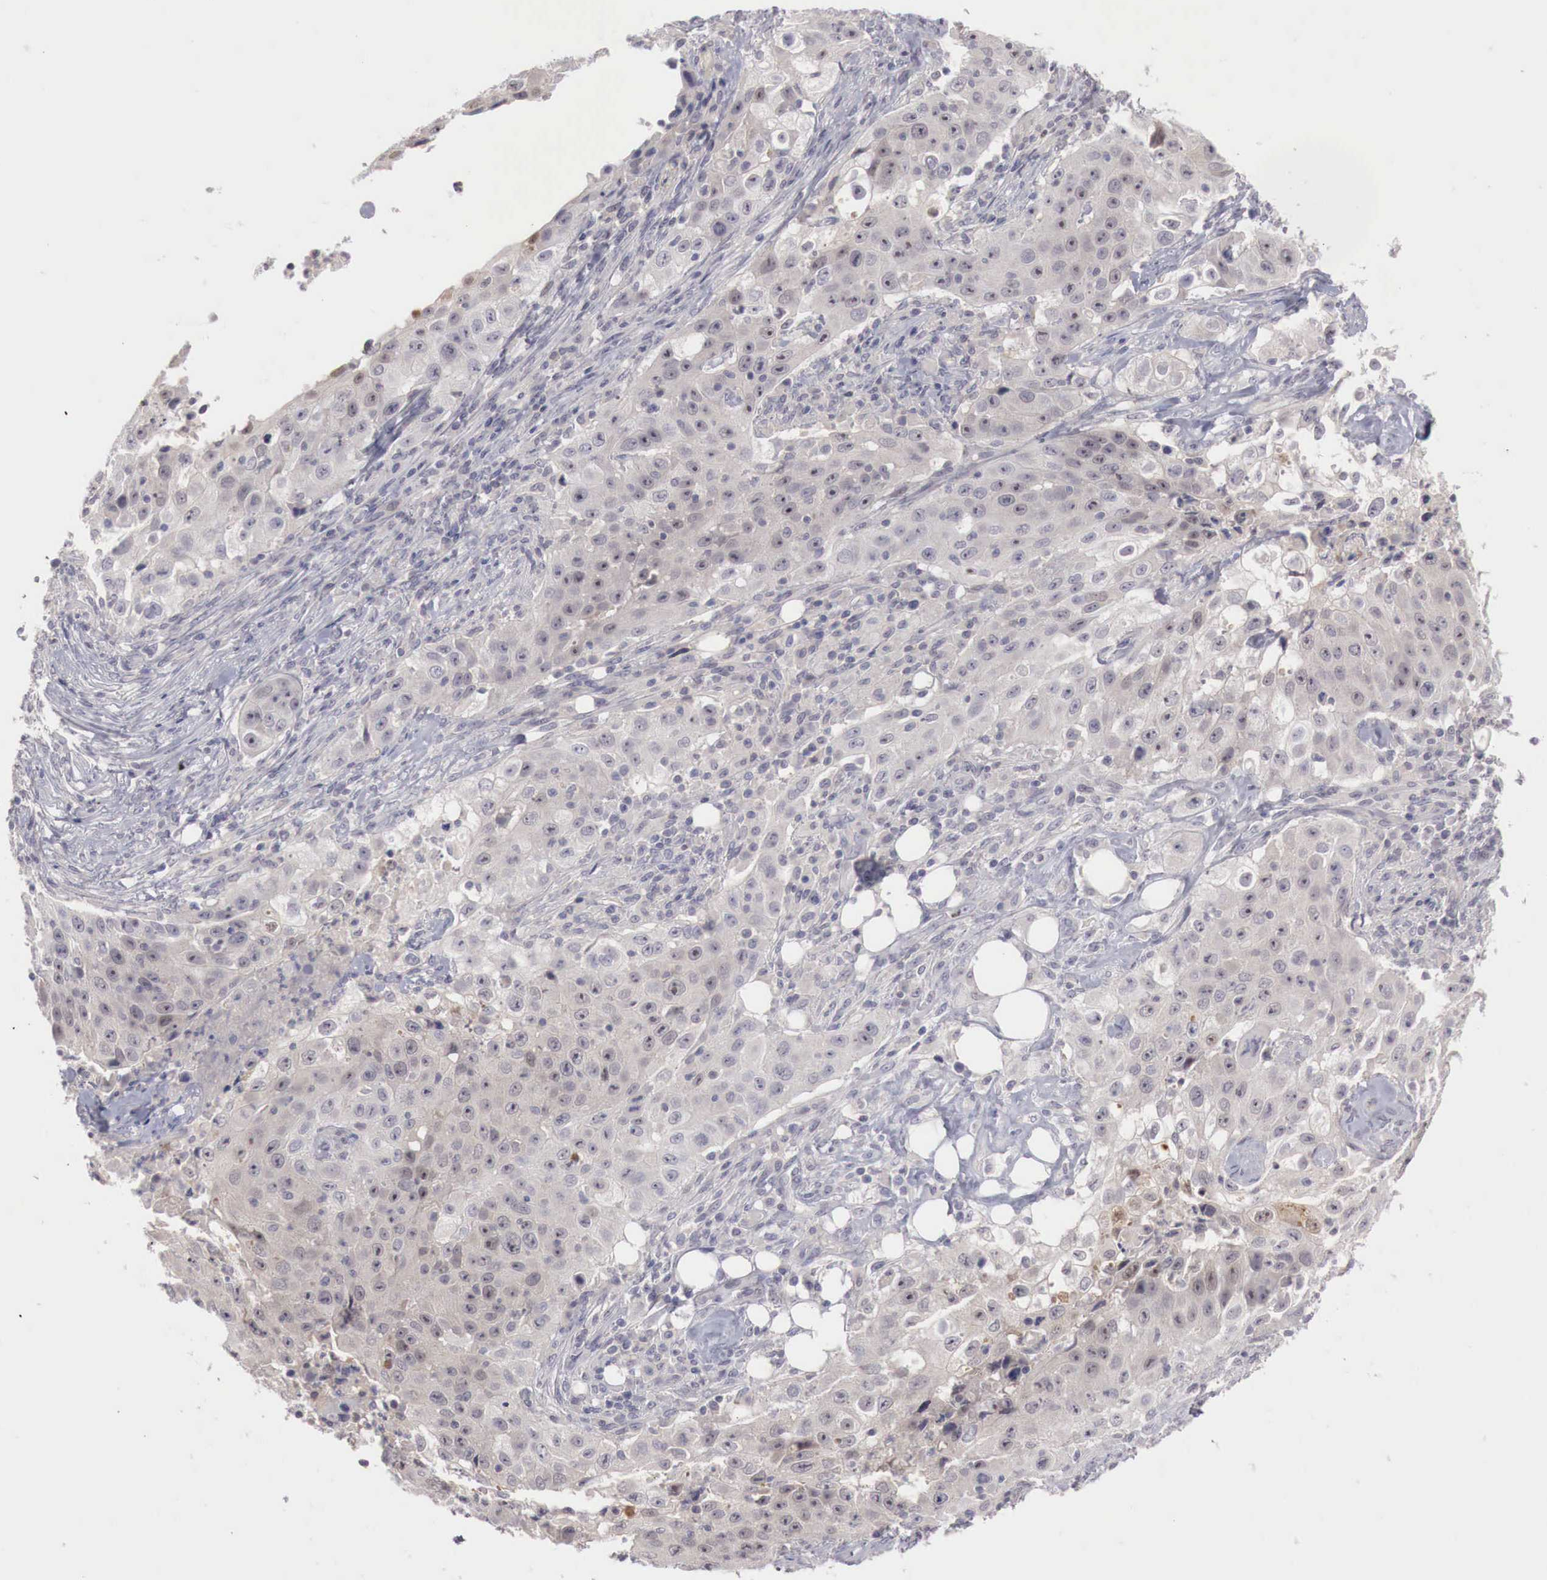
{"staining": {"intensity": "negative", "quantity": "none", "location": "none"}, "tissue": "lung cancer", "cell_type": "Tumor cells", "image_type": "cancer", "snomed": [{"axis": "morphology", "description": "Squamous cell carcinoma, NOS"}, {"axis": "topography", "description": "Lung"}], "caption": "This is an immunohistochemistry (IHC) micrograph of lung squamous cell carcinoma. There is no positivity in tumor cells.", "gene": "GATA1", "patient": {"sex": "male", "age": 64}}